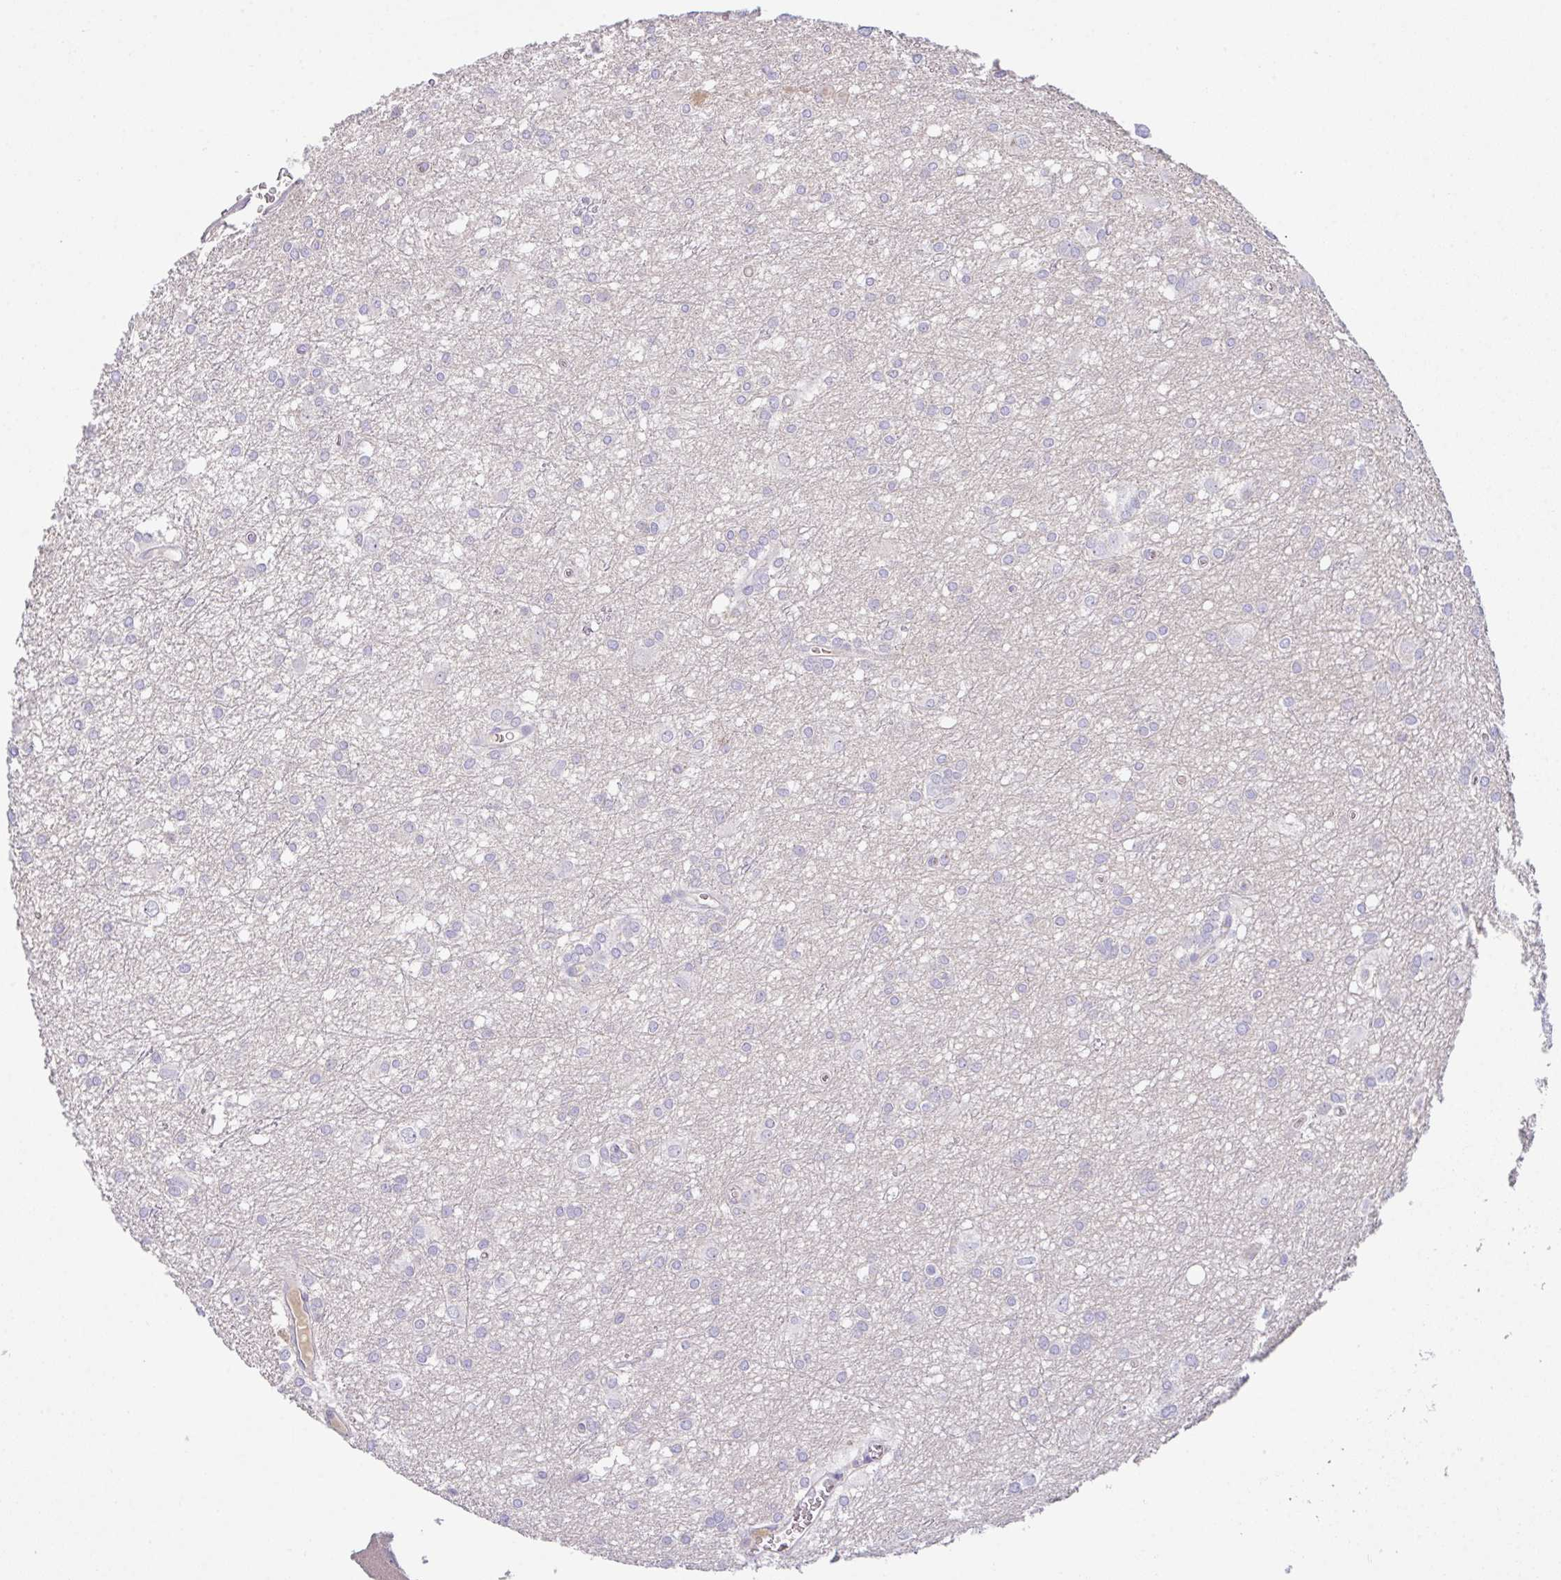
{"staining": {"intensity": "negative", "quantity": "none", "location": "none"}, "tissue": "glioma", "cell_type": "Tumor cells", "image_type": "cancer", "snomed": [{"axis": "morphology", "description": "Glioma, malignant, High grade"}, {"axis": "topography", "description": "Brain"}], "caption": "DAB immunohistochemical staining of human malignant high-grade glioma demonstrates no significant staining in tumor cells. Brightfield microscopy of IHC stained with DAB (3,3'-diaminobenzidine) (brown) and hematoxylin (blue), captured at high magnification.", "gene": "CA10", "patient": {"sex": "male", "age": 48}}